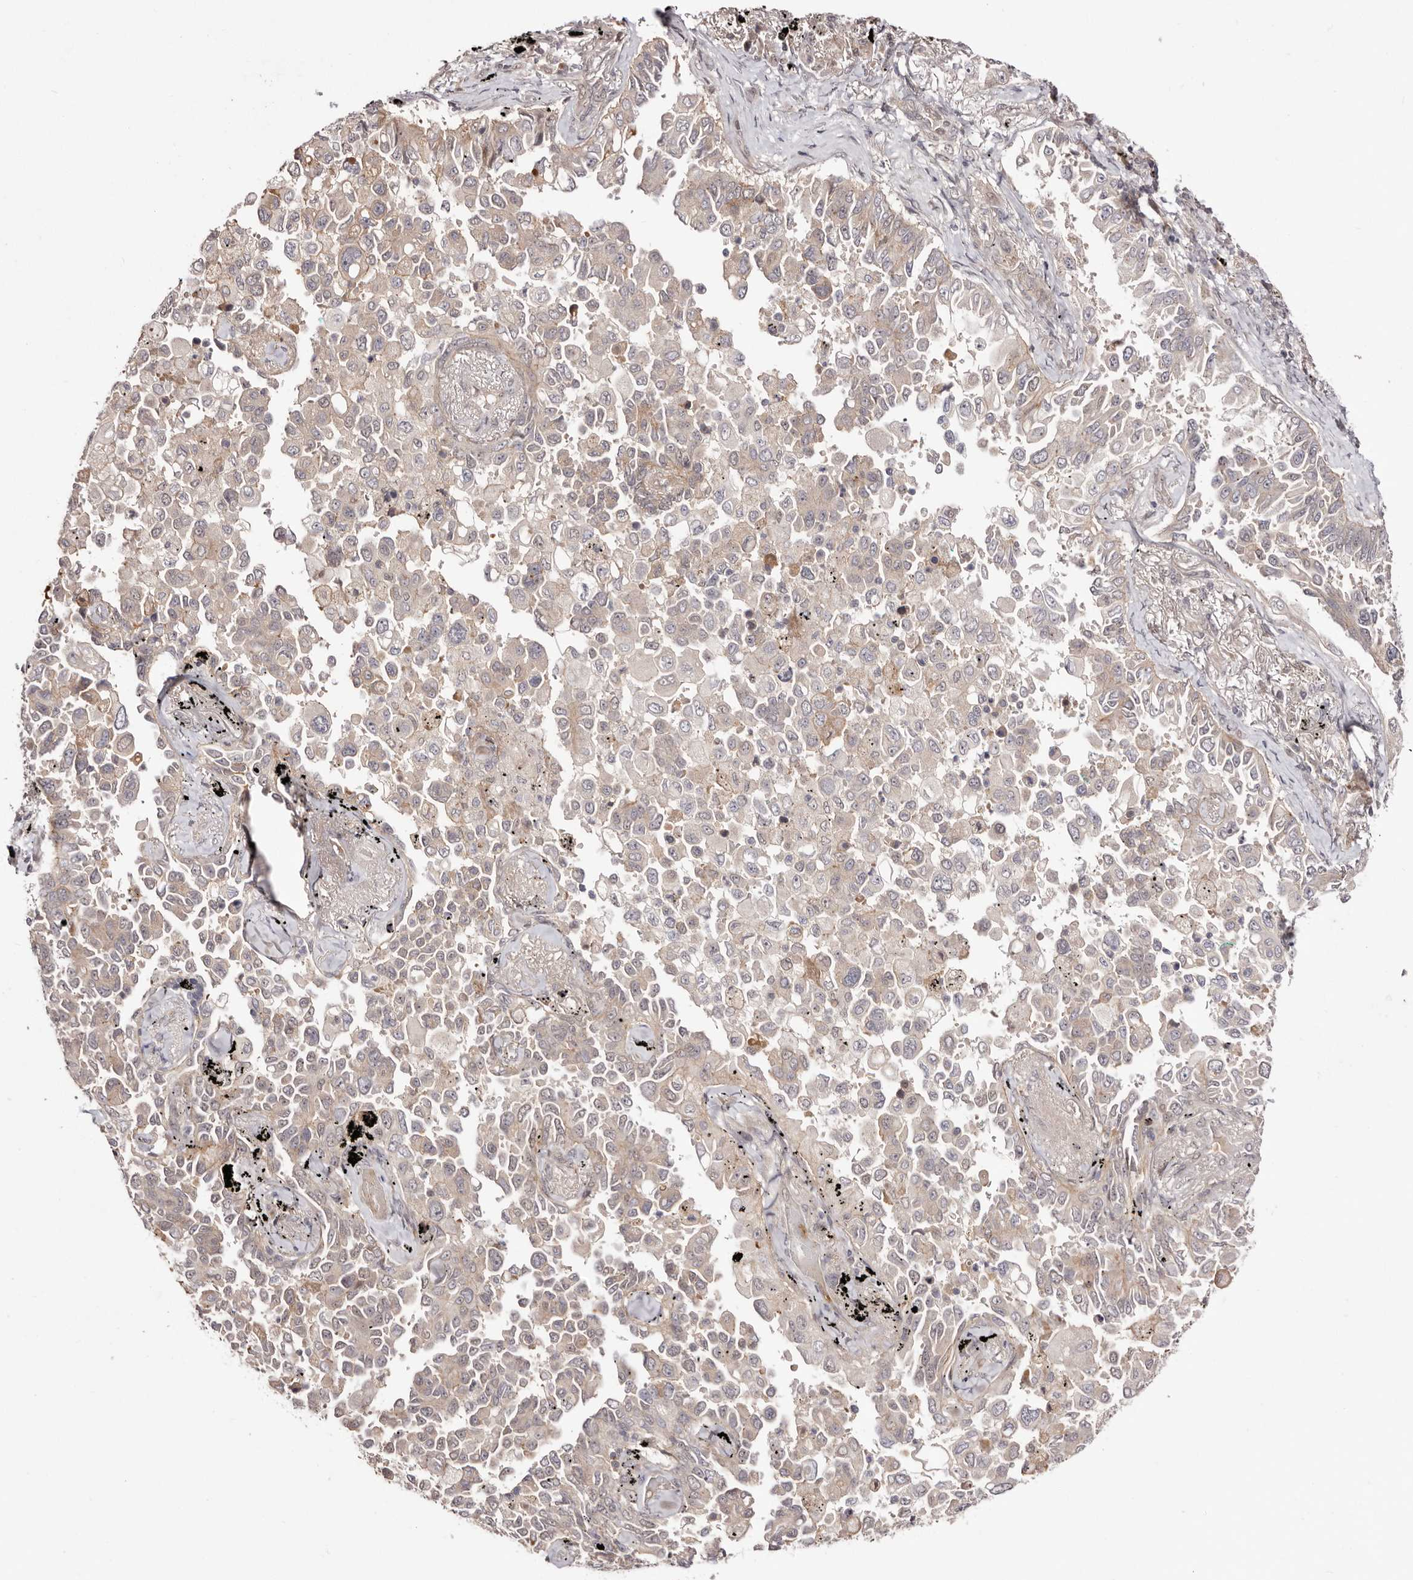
{"staining": {"intensity": "weak", "quantity": "25%-75%", "location": "cytoplasmic/membranous"}, "tissue": "lung cancer", "cell_type": "Tumor cells", "image_type": "cancer", "snomed": [{"axis": "morphology", "description": "Adenocarcinoma, NOS"}, {"axis": "topography", "description": "Lung"}], "caption": "Tumor cells exhibit low levels of weak cytoplasmic/membranous expression in about 25%-75% of cells in human lung cancer (adenocarcinoma).", "gene": "EGR3", "patient": {"sex": "female", "age": 67}}